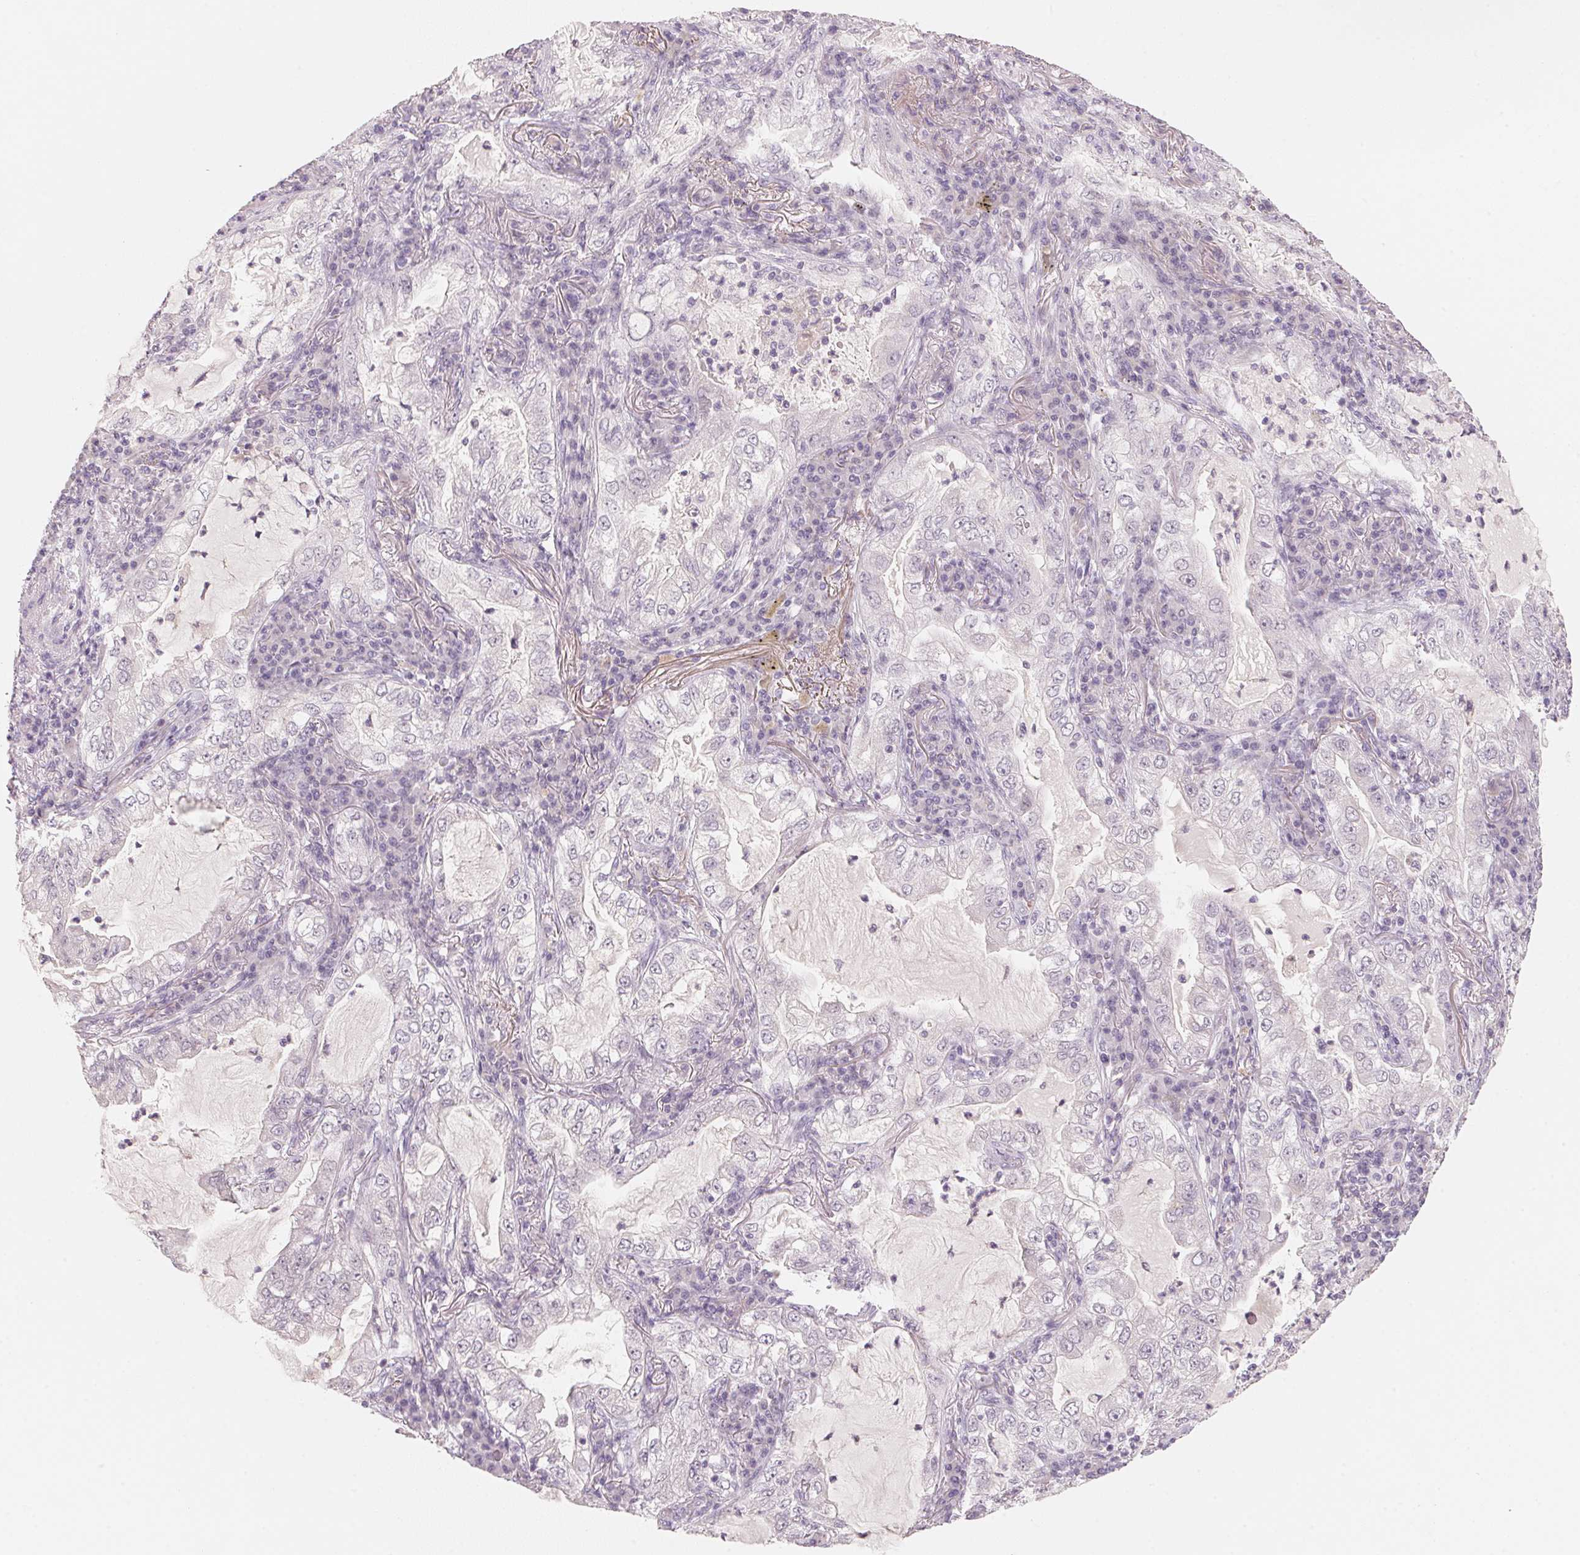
{"staining": {"intensity": "negative", "quantity": "none", "location": "none"}, "tissue": "lung cancer", "cell_type": "Tumor cells", "image_type": "cancer", "snomed": [{"axis": "morphology", "description": "Adenocarcinoma, NOS"}, {"axis": "topography", "description": "Lung"}], "caption": "Image shows no significant protein expression in tumor cells of lung adenocarcinoma.", "gene": "ANKRD31", "patient": {"sex": "female", "age": 73}}